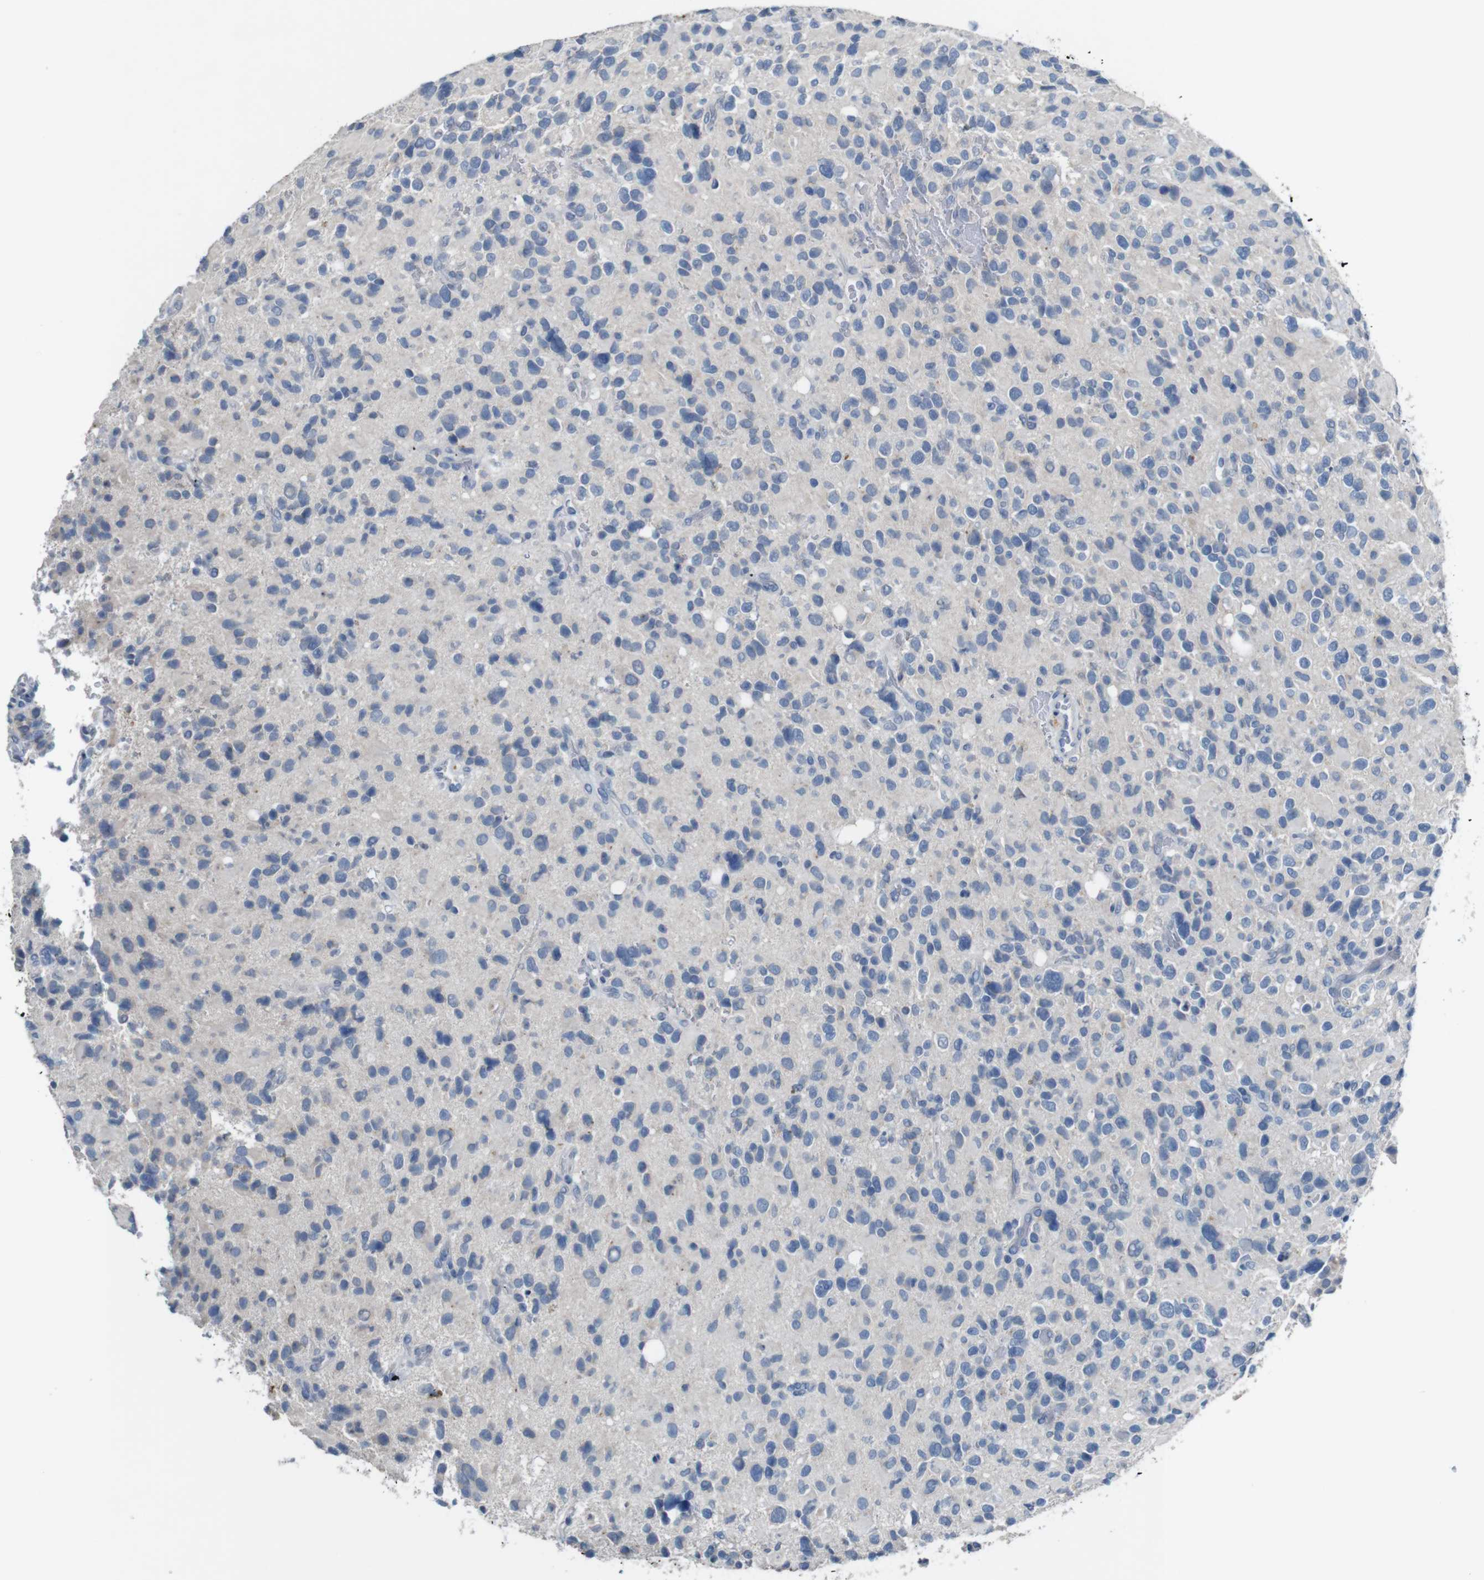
{"staining": {"intensity": "negative", "quantity": "none", "location": "none"}, "tissue": "glioma", "cell_type": "Tumor cells", "image_type": "cancer", "snomed": [{"axis": "morphology", "description": "Glioma, malignant, High grade"}, {"axis": "topography", "description": "Brain"}], "caption": "Photomicrograph shows no protein staining in tumor cells of malignant high-grade glioma tissue. (Immunohistochemistry (ihc), brightfield microscopy, high magnification).", "gene": "SLC2A8", "patient": {"sex": "male", "age": 48}}